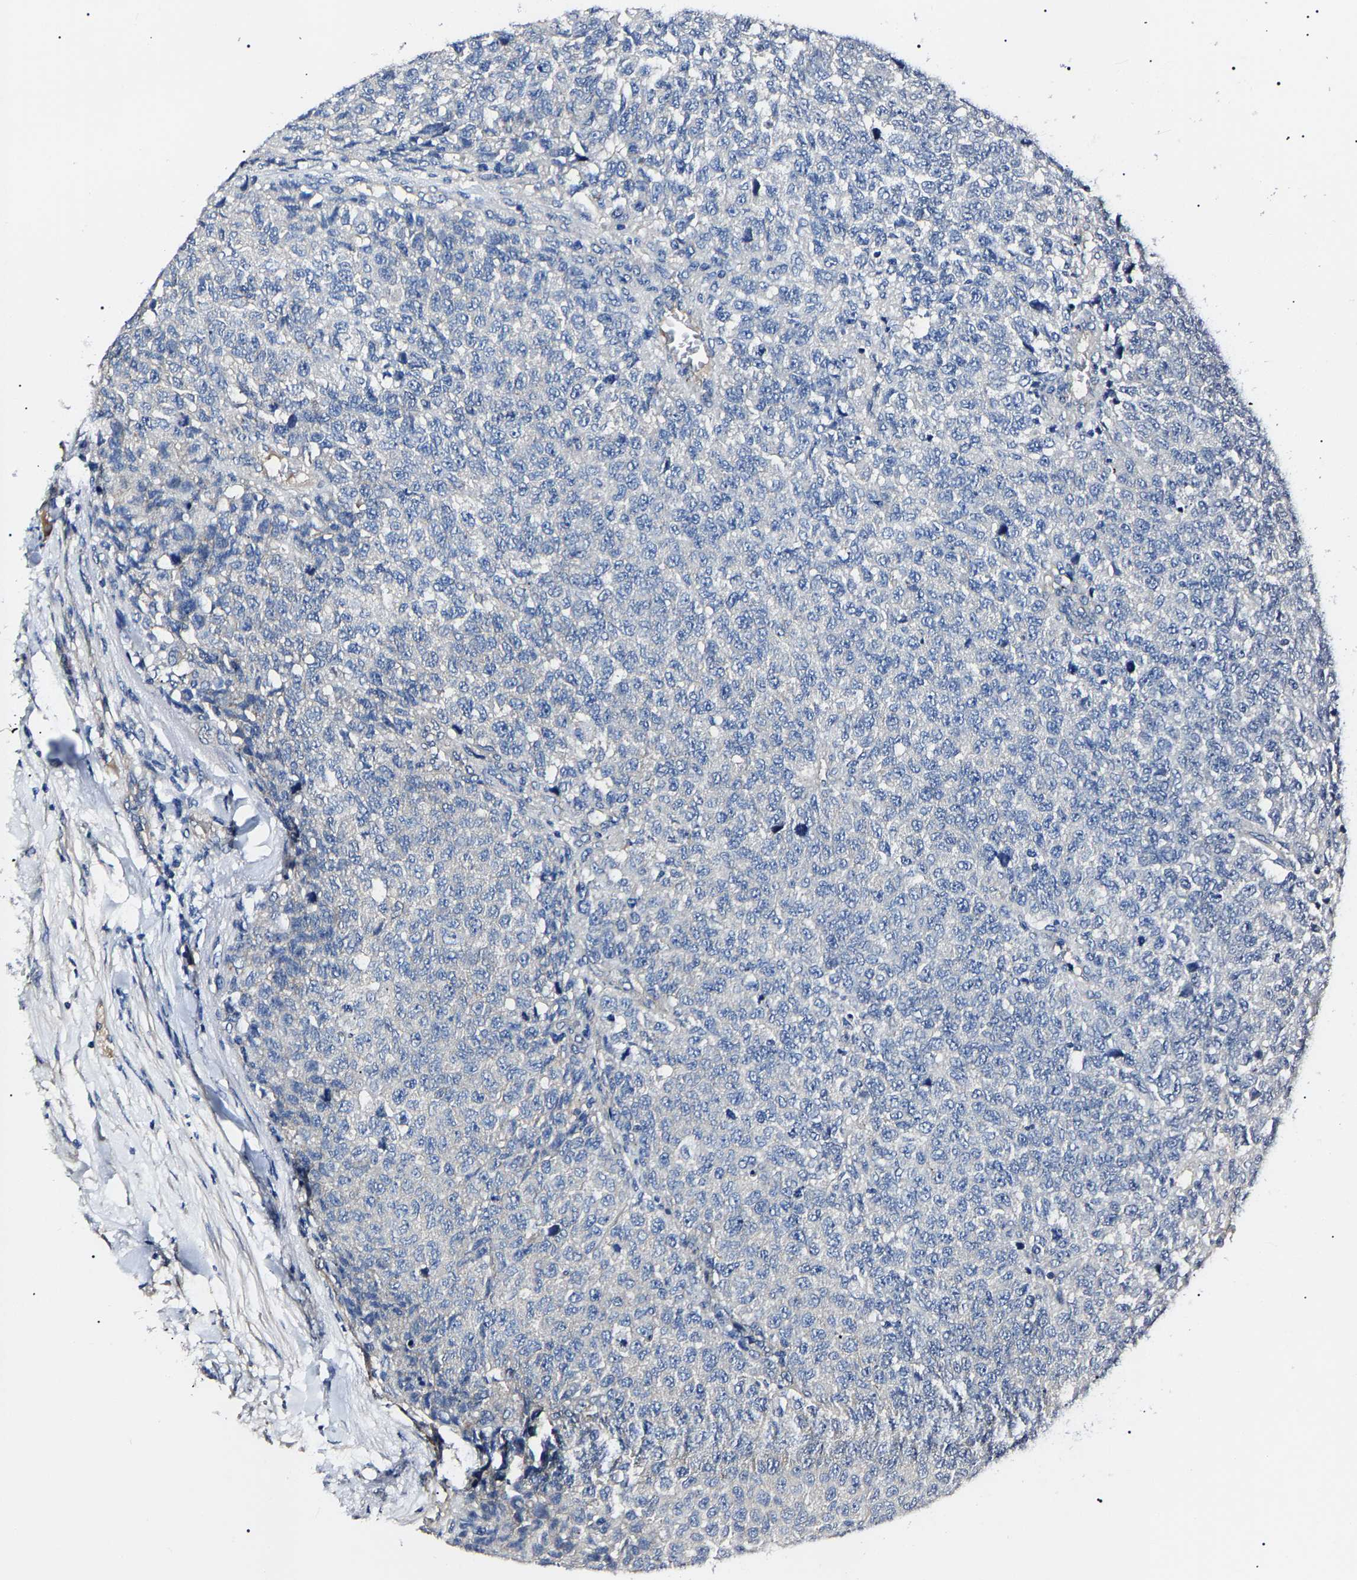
{"staining": {"intensity": "negative", "quantity": "none", "location": "none"}, "tissue": "testis cancer", "cell_type": "Tumor cells", "image_type": "cancer", "snomed": [{"axis": "morphology", "description": "Seminoma, NOS"}, {"axis": "topography", "description": "Testis"}], "caption": "Immunohistochemistry (IHC) of testis seminoma shows no expression in tumor cells.", "gene": "KLHL42", "patient": {"sex": "male", "age": 59}}